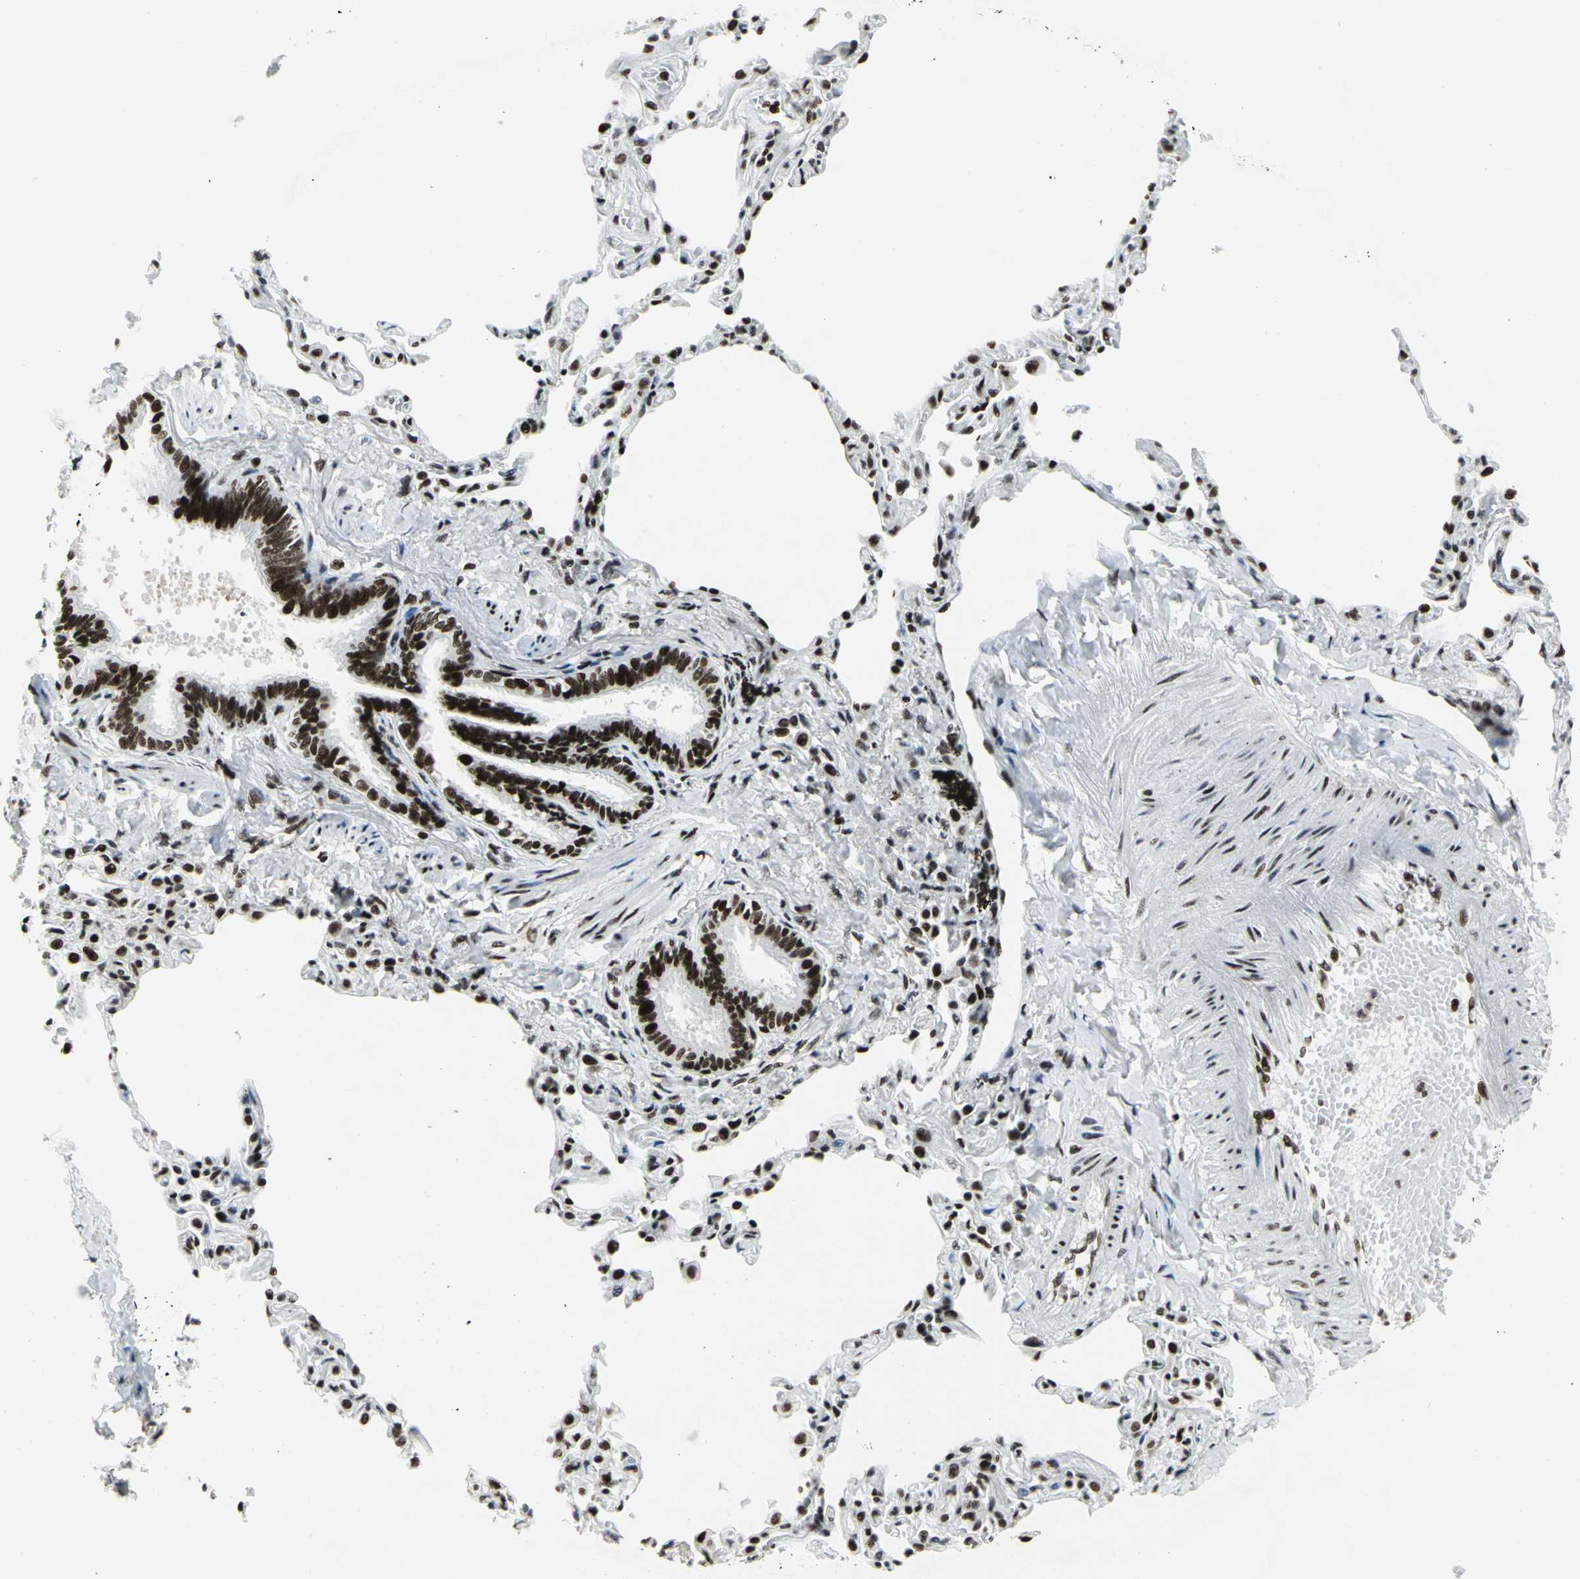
{"staining": {"intensity": "strong", "quantity": ">75%", "location": "nuclear"}, "tissue": "bronchus", "cell_type": "Respiratory epithelial cells", "image_type": "normal", "snomed": [{"axis": "morphology", "description": "Normal tissue, NOS"}, {"axis": "topography", "description": "Lung"}], "caption": "Immunohistochemical staining of benign human bronchus exhibits high levels of strong nuclear expression in approximately >75% of respiratory epithelial cells.", "gene": "SMARCA4", "patient": {"sex": "male", "age": 64}}